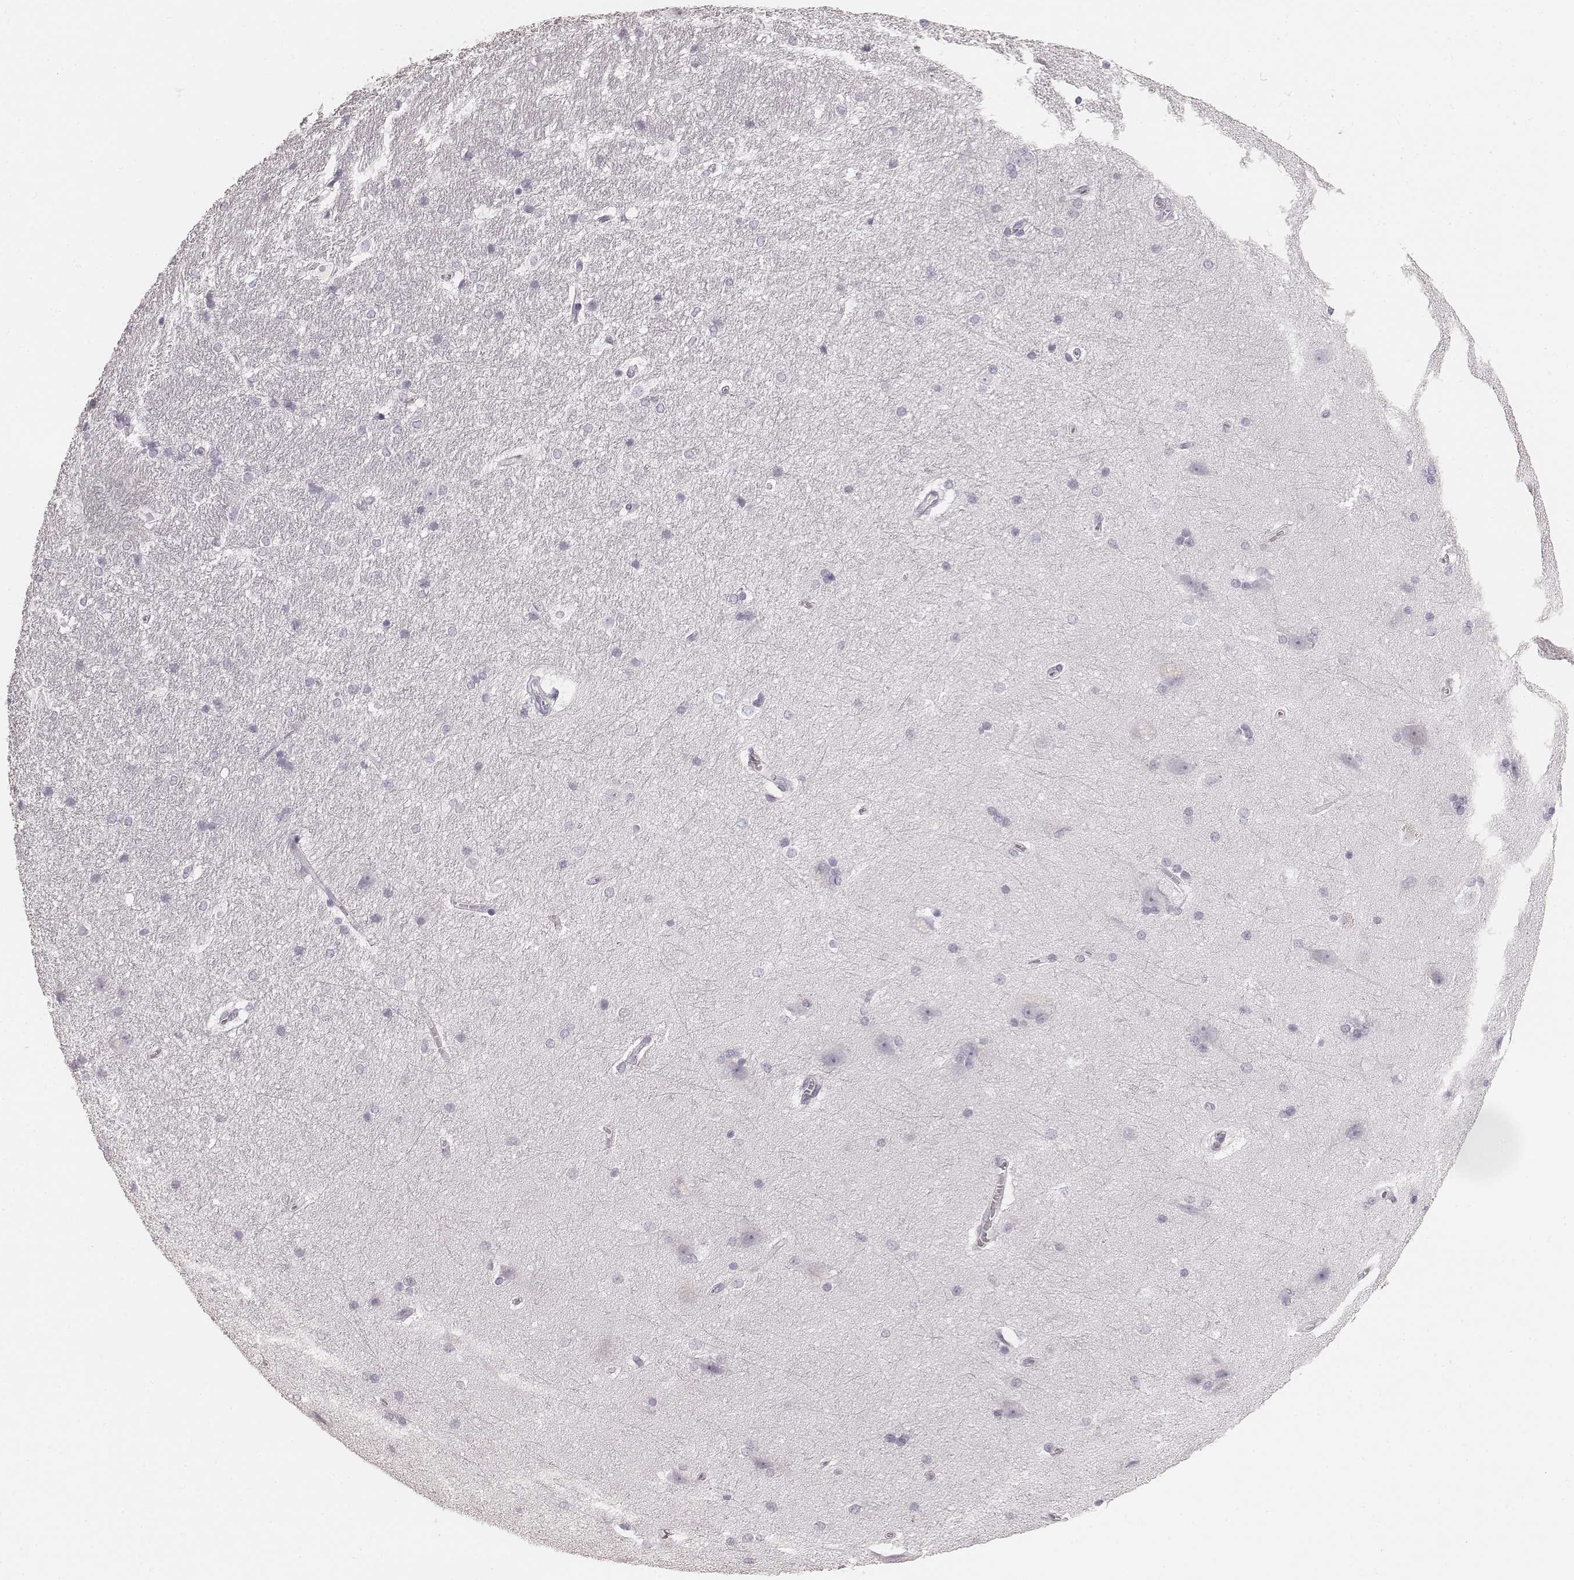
{"staining": {"intensity": "negative", "quantity": "none", "location": "none"}, "tissue": "hippocampus", "cell_type": "Glial cells", "image_type": "normal", "snomed": [{"axis": "morphology", "description": "Normal tissue, NOS"}, {"axis": "topography", "description": "Cerebral cortex"}, {"axis": "topography", "description": "Hippocampus"}], "caption": "This is a image of immunohistochemistry (IHC) staining of normal hippocampus, which shows no staining in glial cells.", "gene": "HNF4G", "patient": {"sex": "female", "age": 19}}